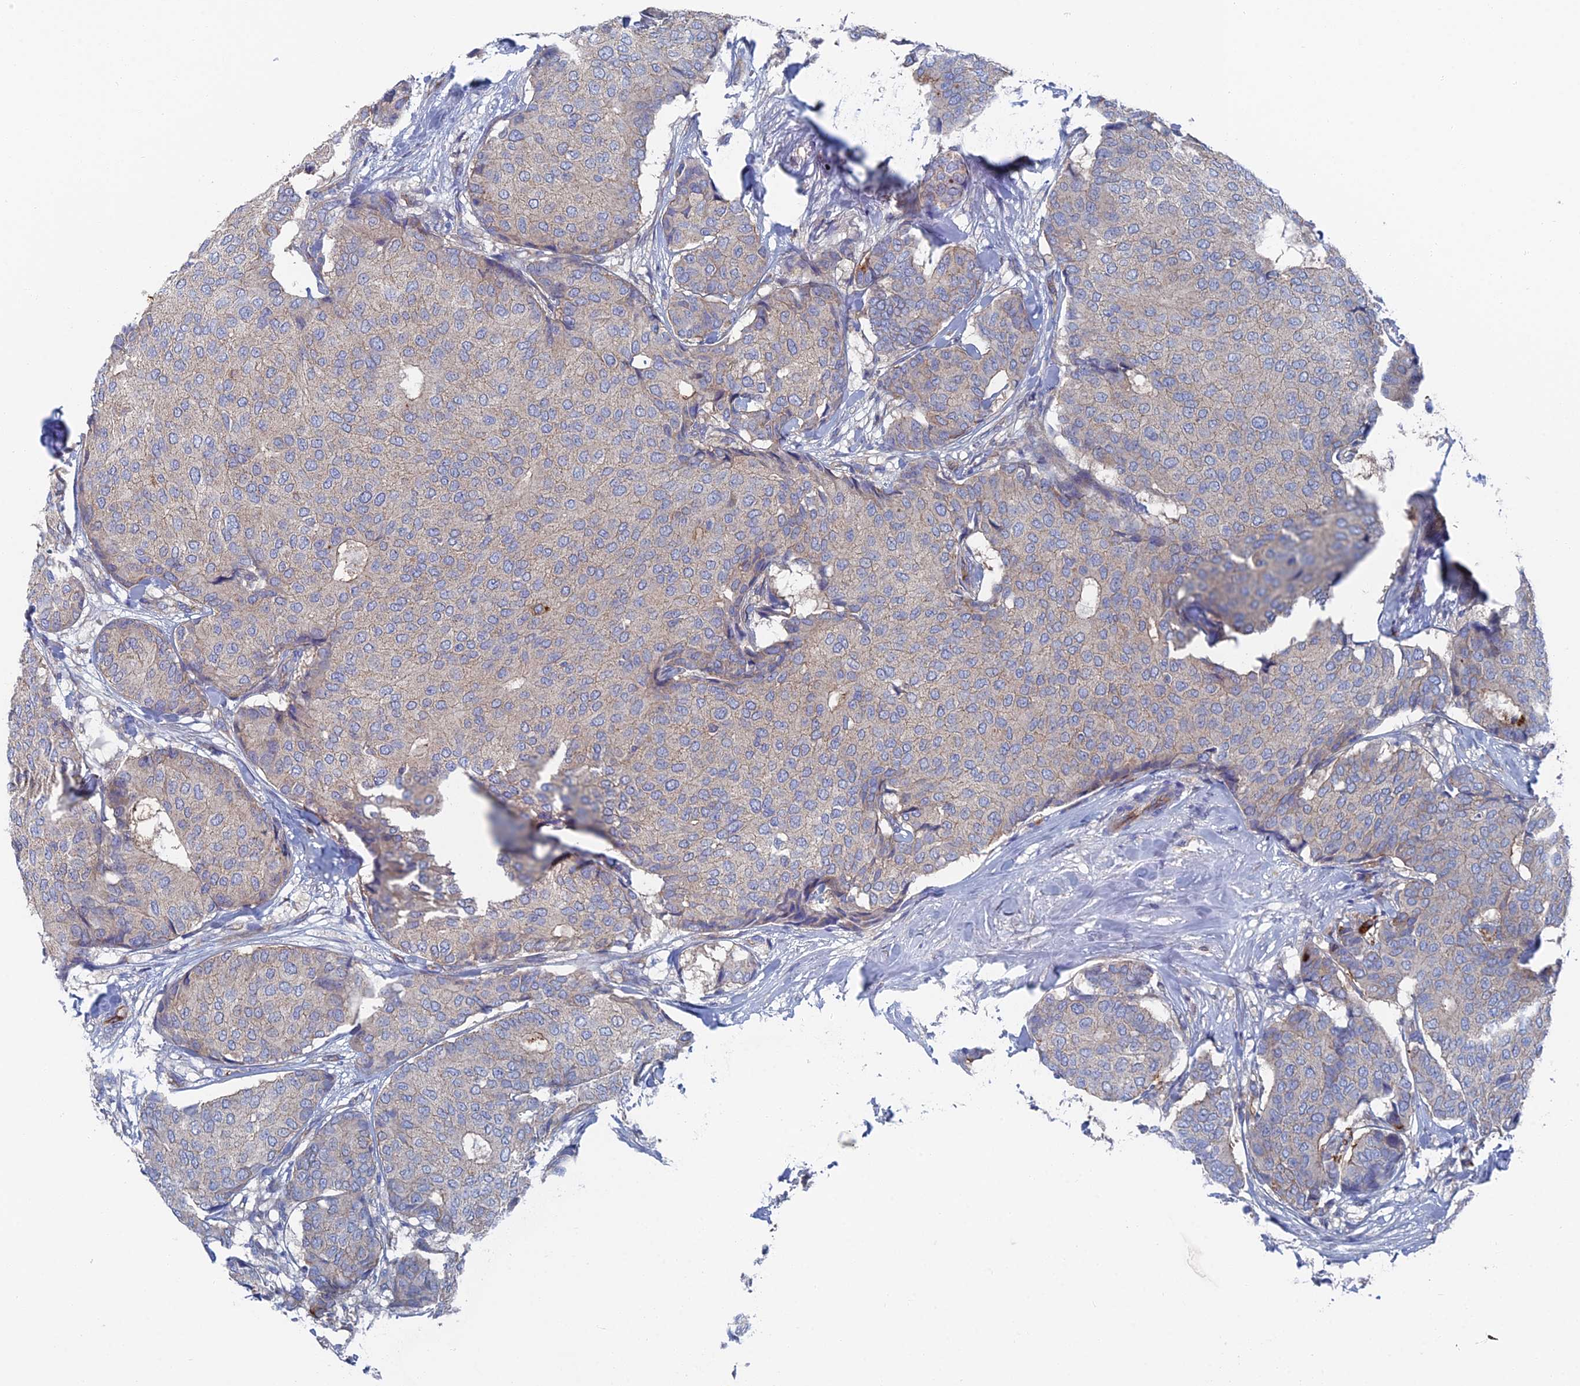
{"staining": {"intensity": "negative", "quantity": "none", "location": "none"}, "tissue": "breast cancer", "cell_type": "Tumor cells", "image_type": "cancer", "snomed": [{"axis": "morphology", "description": "Duct carcinoma"}, {"axis": "topography", "description": "Breast"}], "caption": "Breast cancer was stained to show a protein in brown. There is no significant expression in tumor cells. (Brightfield microscopy of DAB (3,3'-diaminobenzidine) IHC at high magnification).", "gene": "SNX11", "patient": {"sex": "female", "age": 75}}